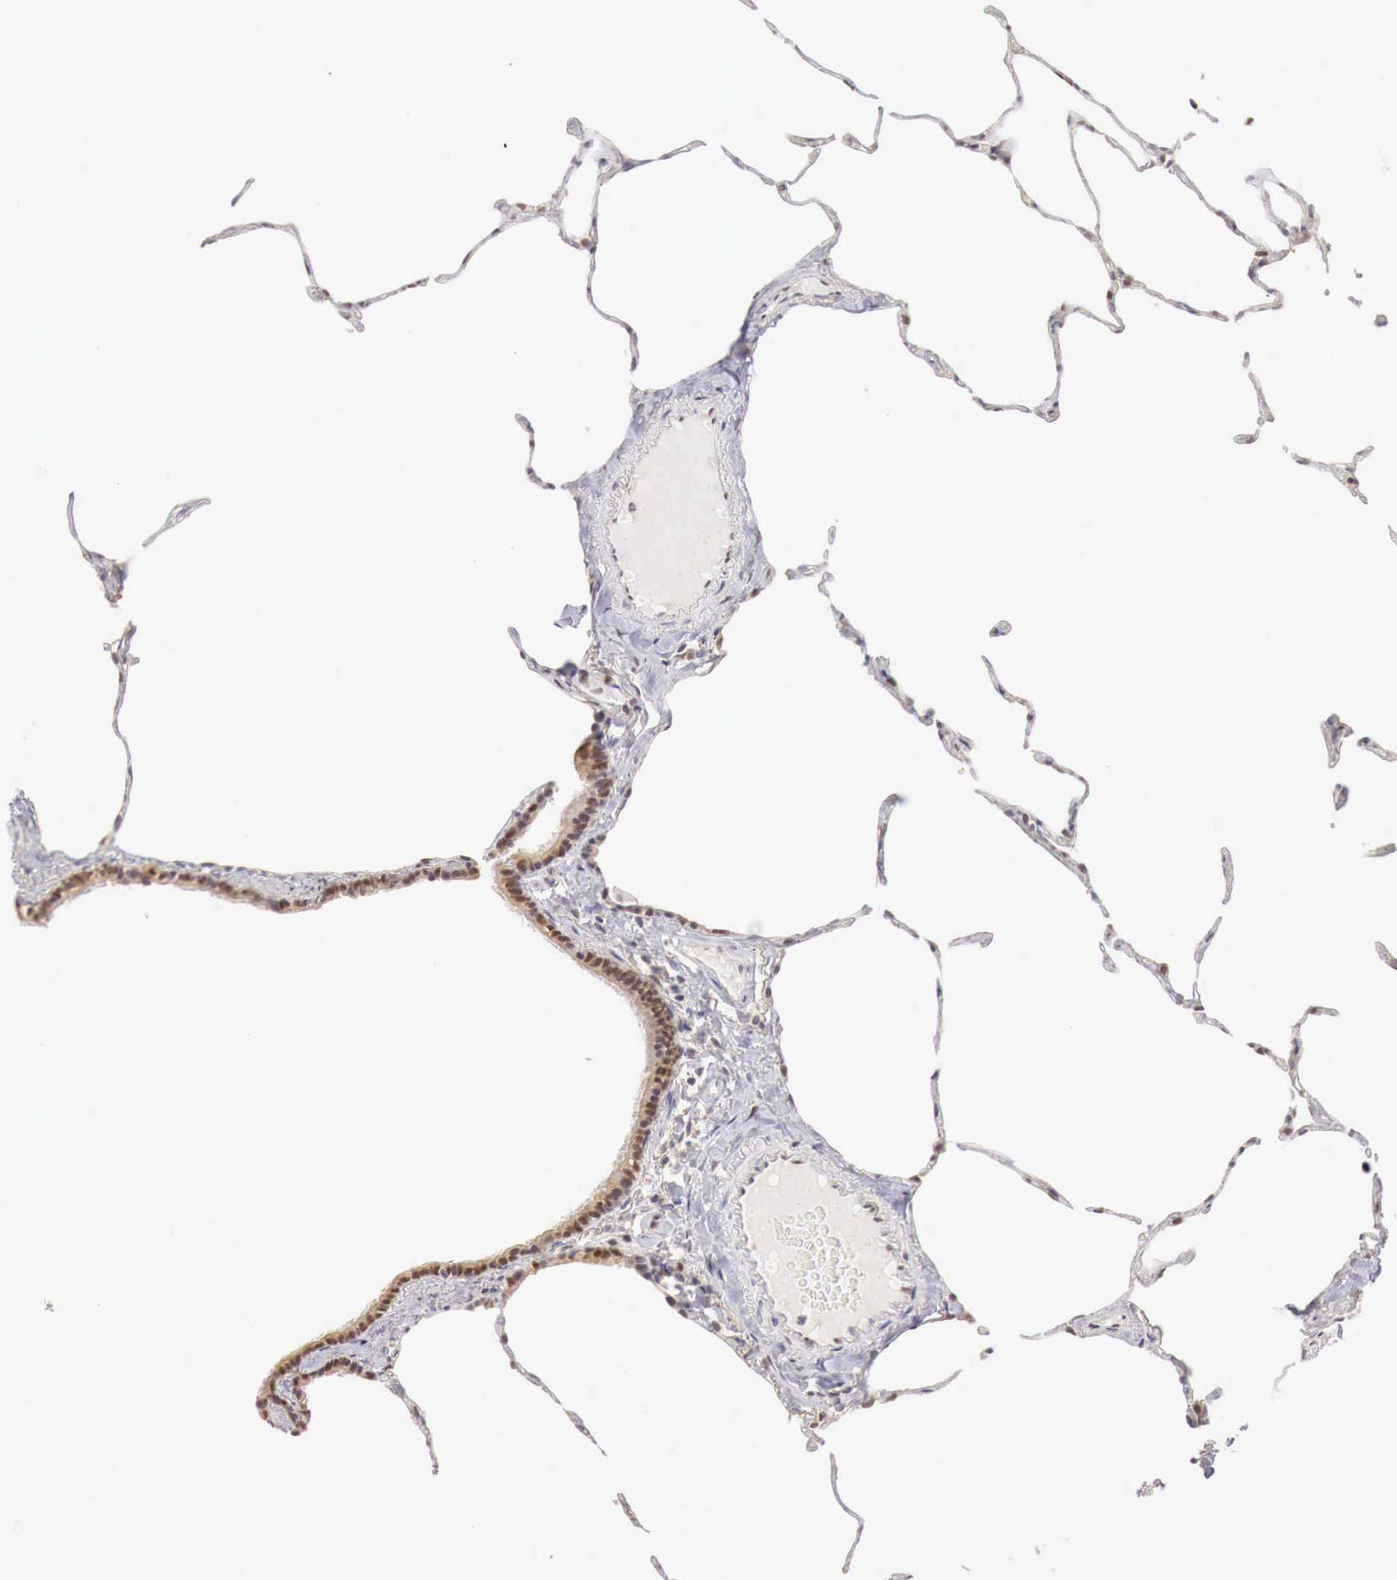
{"staining": {"intensity": "weak", "quantity": "<25%", "location": "nuclear"}, "tissue": "lung", "cell_type": "Alveolar cells", "image_type": "normal", "snomed": [{"axis": "morphology", "description": "Normal tissue, NOS"}, {"axis": "topography", "description": "Lung"}], "caption": "DAB immunohistochemical staining of normal lung displays no significant expression in alveolar cells.", "gene": "UBA1", "patient": {"sex": "female", "age": 75}}